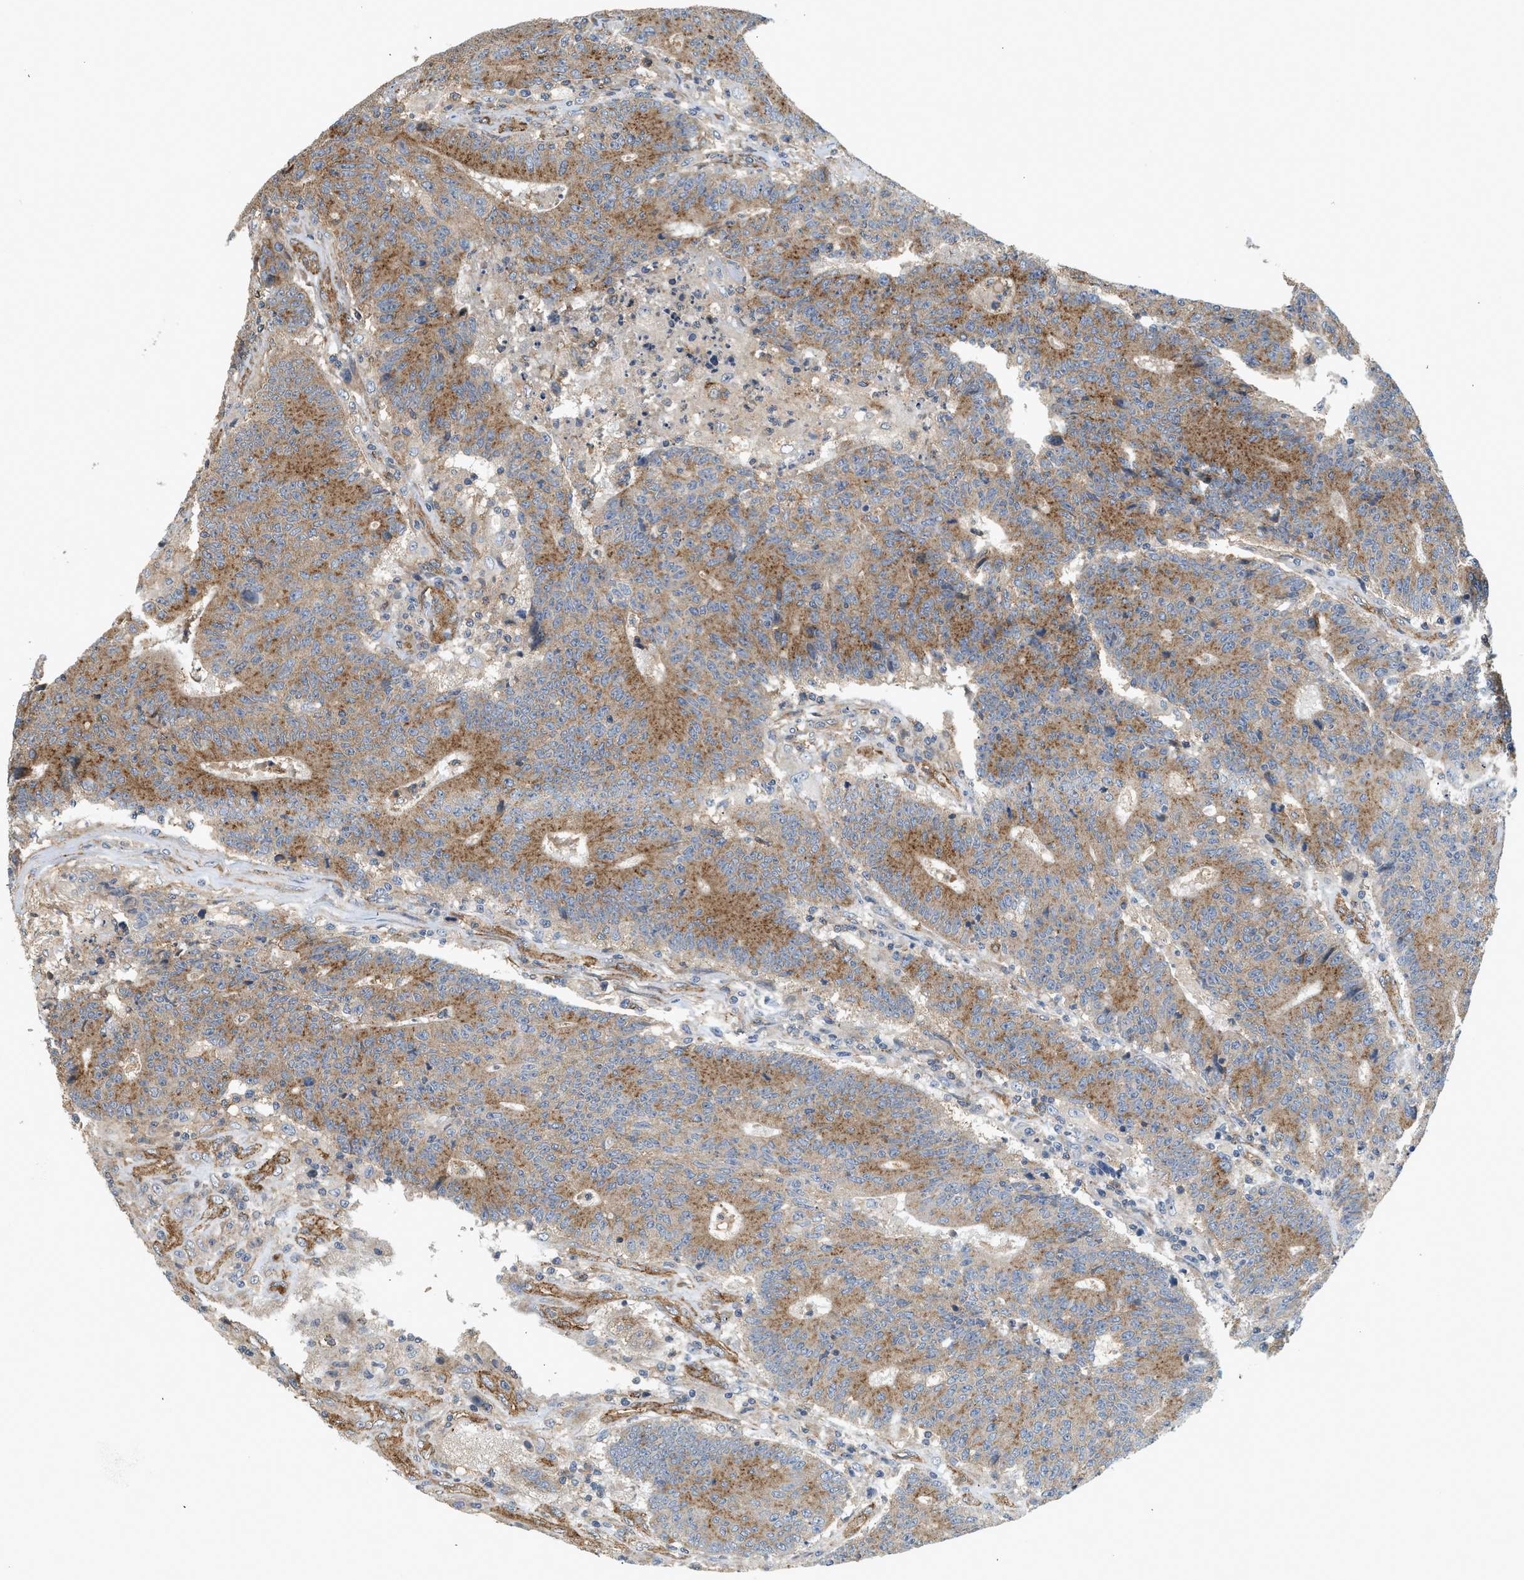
{"staining": {"intensity": "moderate", "quantity": ">75%", "location": "cytoplasmic/membranous"}, "tissue": "colorectal cancer", "cell_type": "Tumor cells", "image_type": "cancer", "snomed": [{"axis": "morphology", "description": "Normal tissue, NOS"}, {"axis": "morphology", "description": "Adenocarcinoma, NOS"}, {"axis": "topography", "description": "Colon"}], "caption": "This image exhibits colorectal cancer stained with immunohistochemistry (IHC) to label a protein in brown. The cytoplasmic/membranous of tumor cells show moderate positivity for the protein. Nuclei are counter-stained blue.", "gene": "HIP1", "patient": {"sex": "female", "age": 75}}